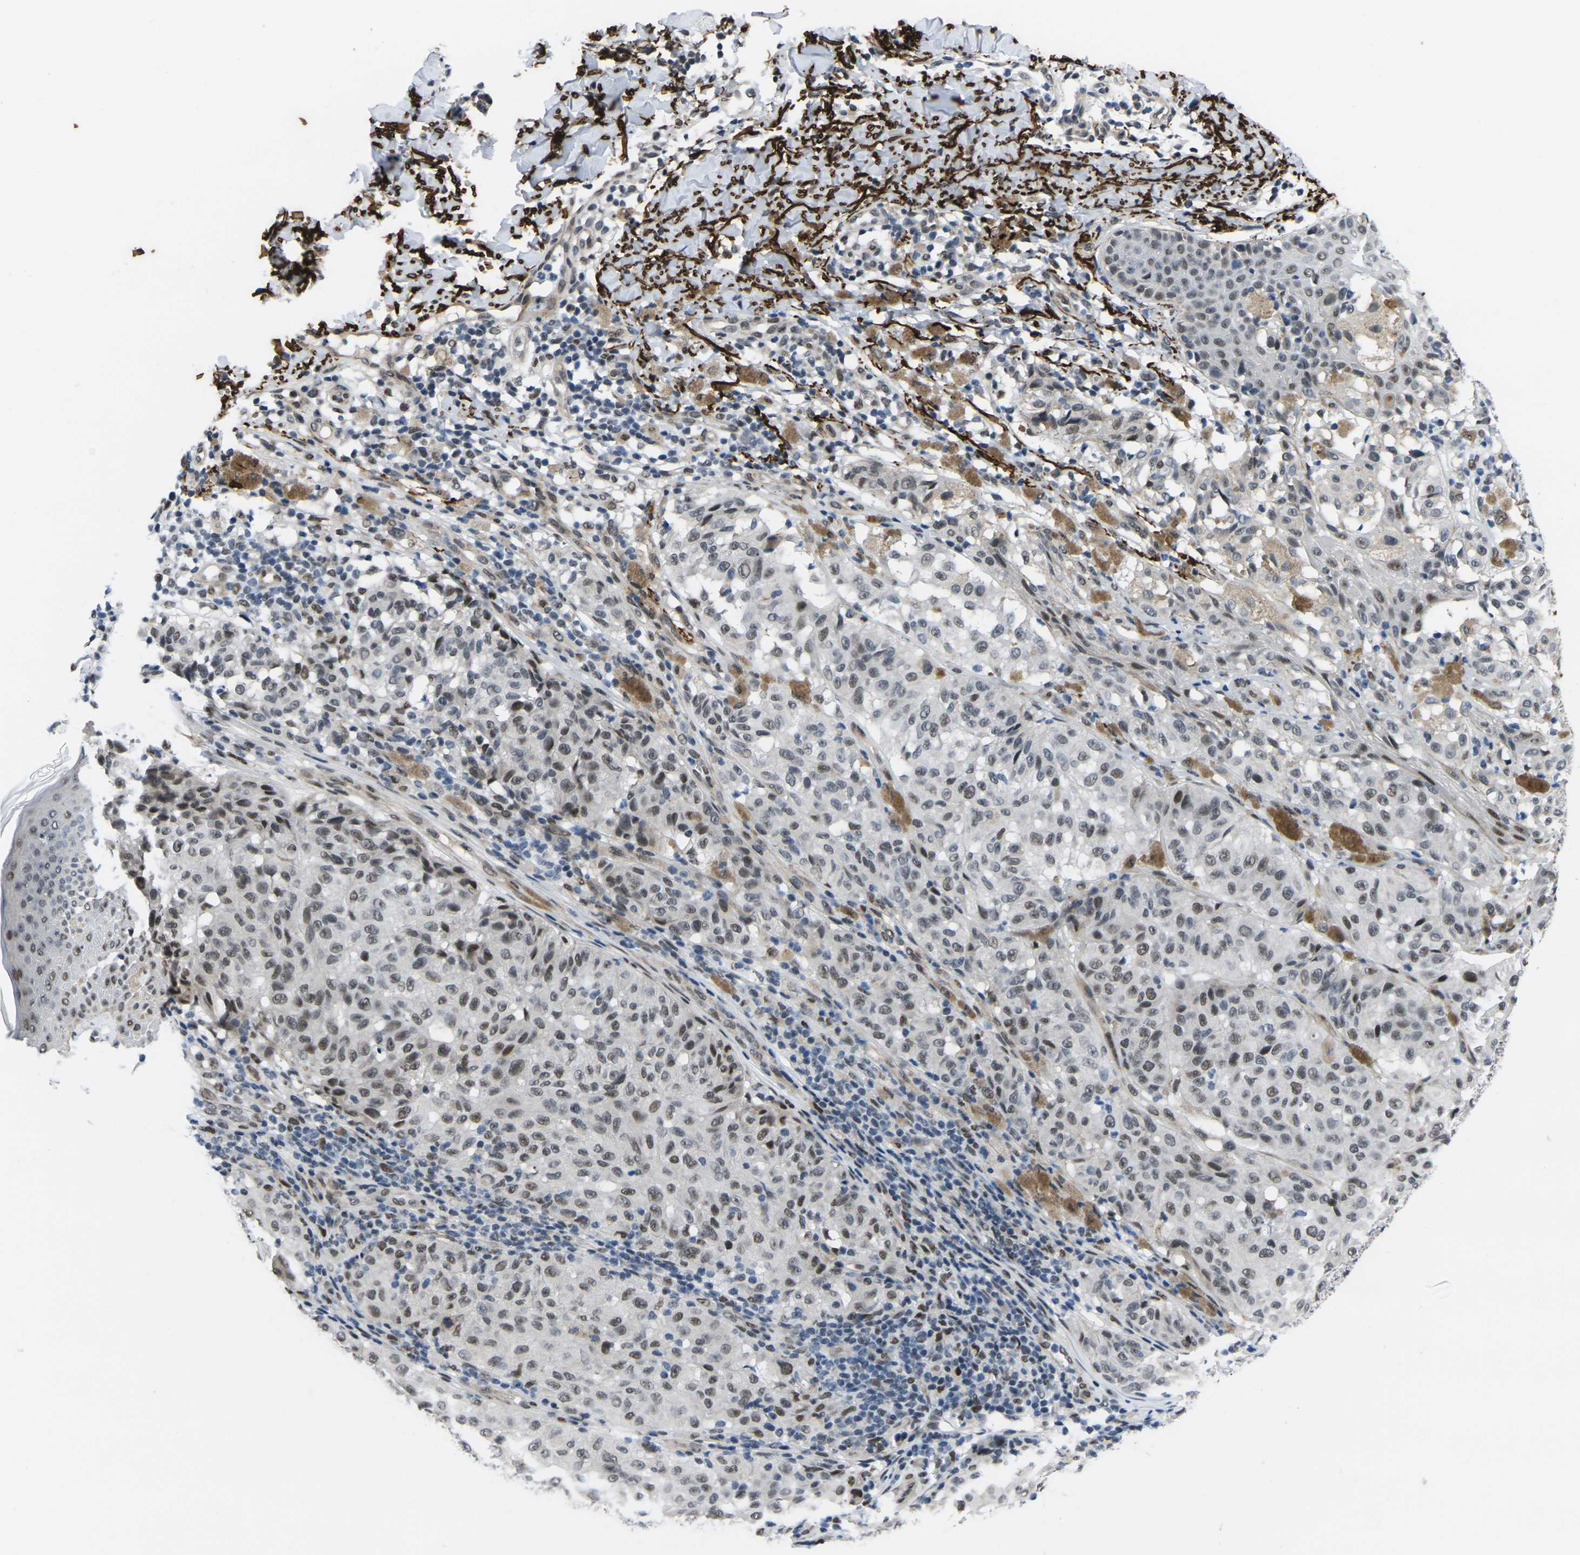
{"staining": {"intensity": "moderate", "quantity": ">75%", "location": "nuclear"}, "tissue": "melanoma", "cell_type": "Tumor cells", "image_type": "cancer", "snomed": [{"axis": "morphology", "description": "Malignant melanoma, NOS"}, {"axis": "topography", "description": "Skin"}], "caption": "DAB immunohistochemical staining of human malignant melanoma reveals moderate nuclear protein expression in about >75% of tumor cells.", "gene": "RBM7", "patient": {"sex": "female", "age": 46}}